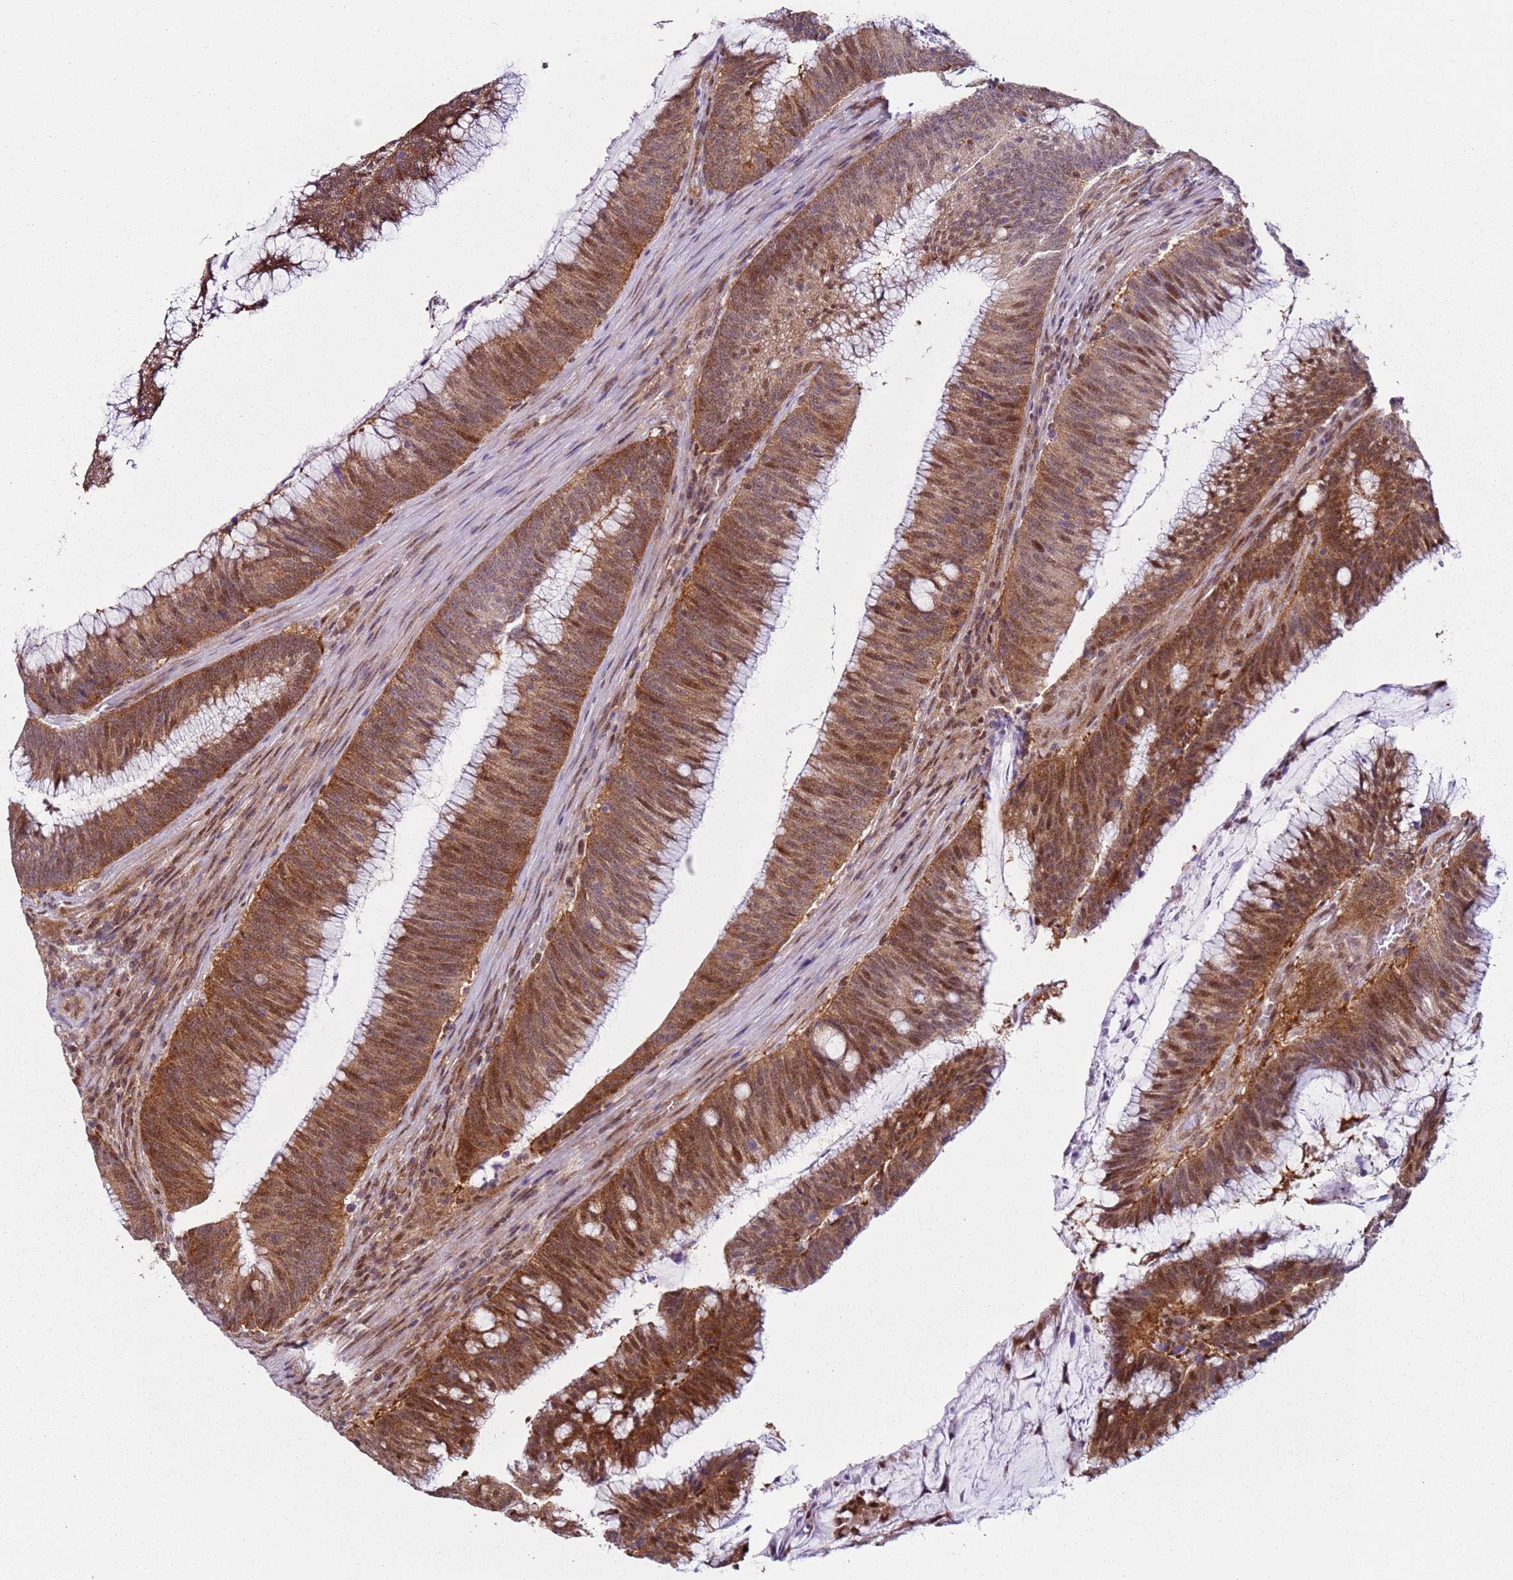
{"staining": {"intensity": "moderate", "quantity": ">75%", "location": "cytoplasmic/membranous,nuclear"}, "tissue": "colorectal cancer", "cell_type": "Tumor cells", "image_type": "cancer", "snomed": [{"axis": "morphology", "description": "Adenocarcinoma, NOS"}, {"axis": "topography", "description": "Rectum"}], "caption": "There is medium levels of moderate cytoplasmic/membranous and nuclear staining in tumor cells of colorectal adenocarcinoma, as demonstrated by immunohistochemical staining (brown color).", "gene": "PSMD4", "patient": {"sex": "female", "age": 77}}